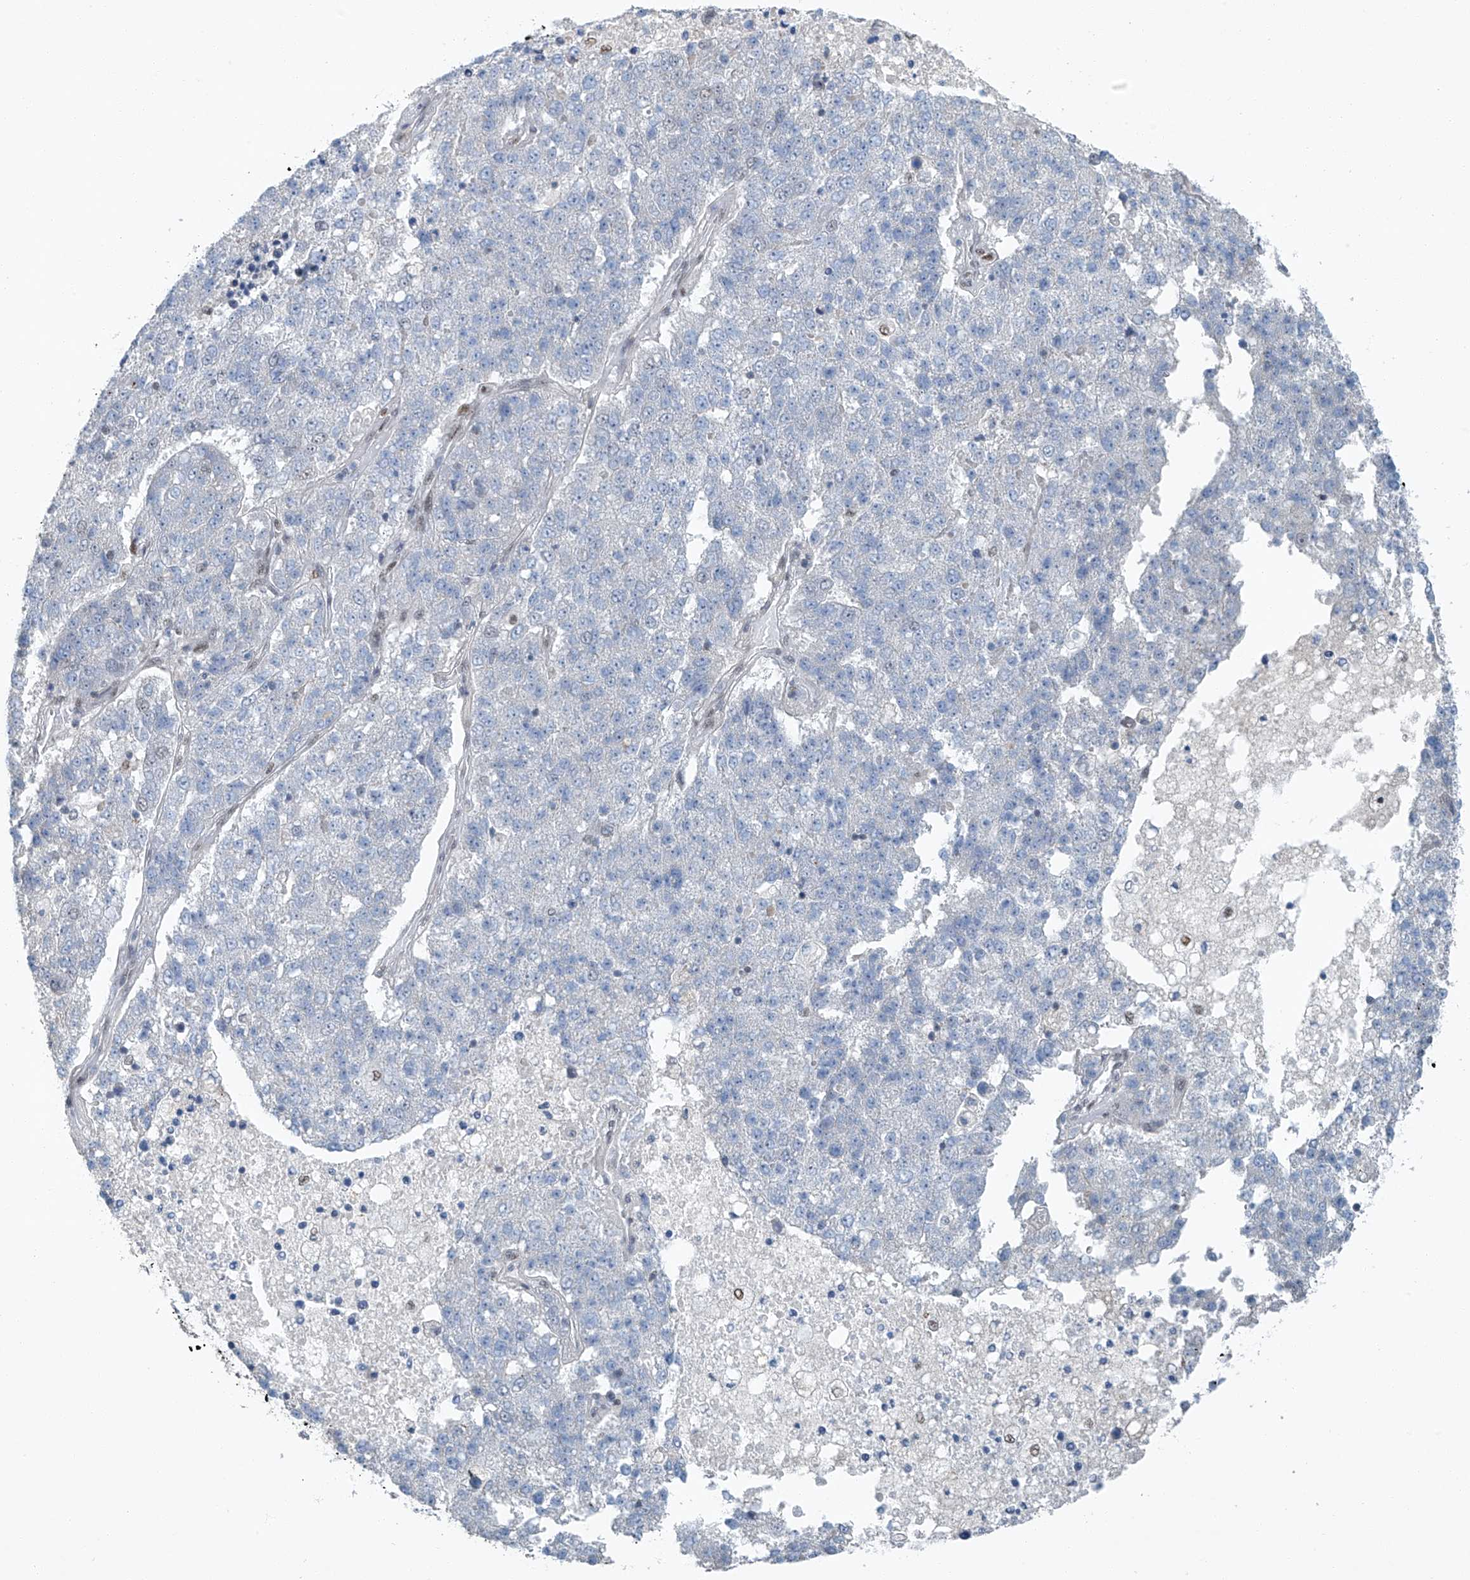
{"staining": {"intensity": "weak", "quantity": "<25%", "location": "nuclear"}, "tissue": "pancreatic cancer", "cell_type": "Tumor cells", "image_type": "cancer", "snomed": [{"axis": "morphology", "description": "Adenocarcinoma, NOS"}, {"axis": "topography", "description": "Pancreas"}], "caption": "Immunohistochemical staining of human pancreatic cancer exhibits no significant staining in tumor cells.", "gene": "TAF8", "patient": {"sex": "female", "age": 61}}